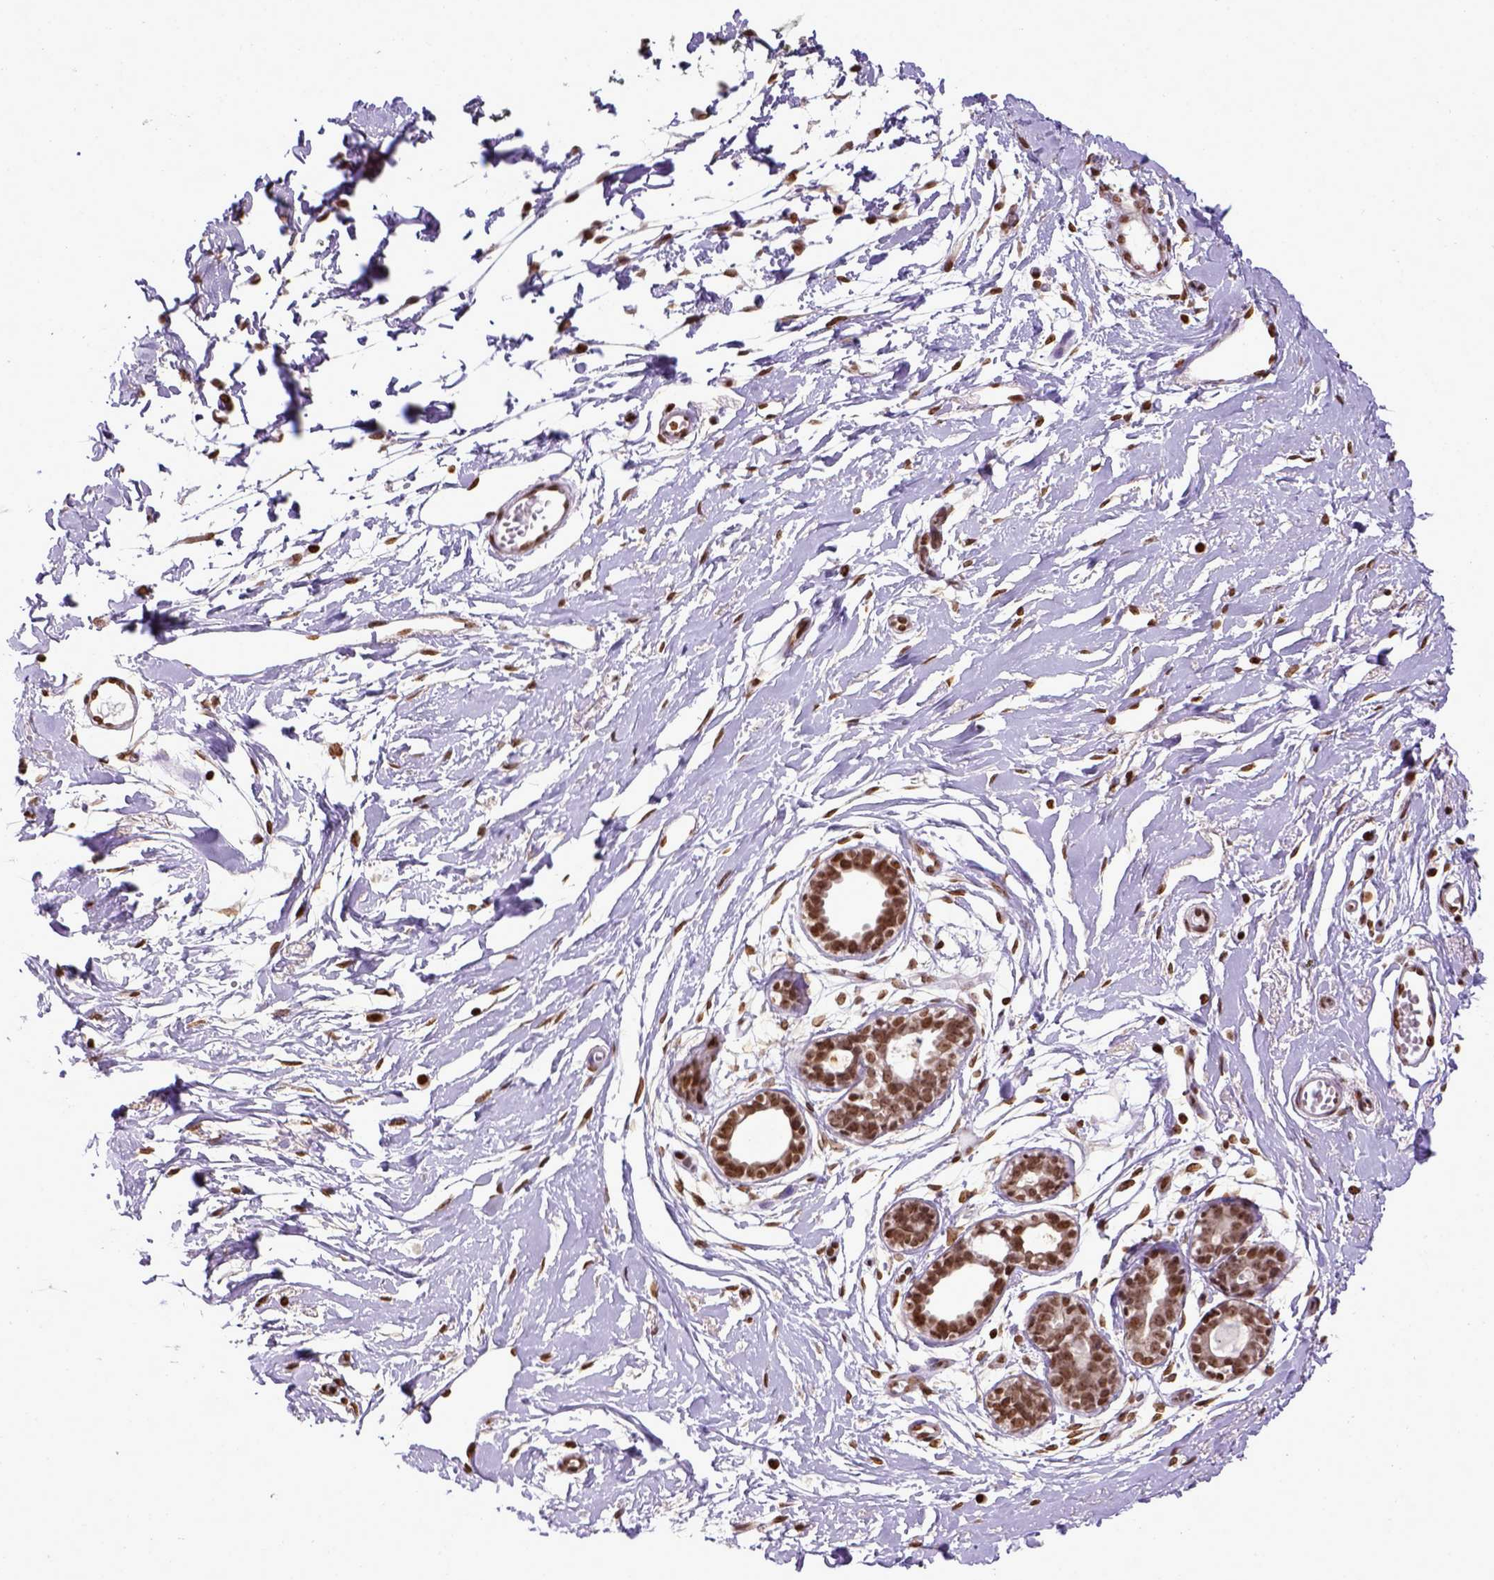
{"staining": {"intensity": "strong", "quantity": ">75%", "location": "nuclear"}, "tissue": "breast", "cell_type": "Adipocytes", "image_type": "normal", "snomed": [{"axis": "morphology", "description": "Normal tissue, NOS"}, {"axis": "topography", "description": "Breast"}], "caption": "Immunohistochemistry (DAB) staining of normal breast shows strong nuclear protein expression in about >75% of adipocytes. (Brightfield microscopy of DAB IHC at high magnification).", "gene": "ZNF75D", "patient": {"sex": "female", "age": 49}}